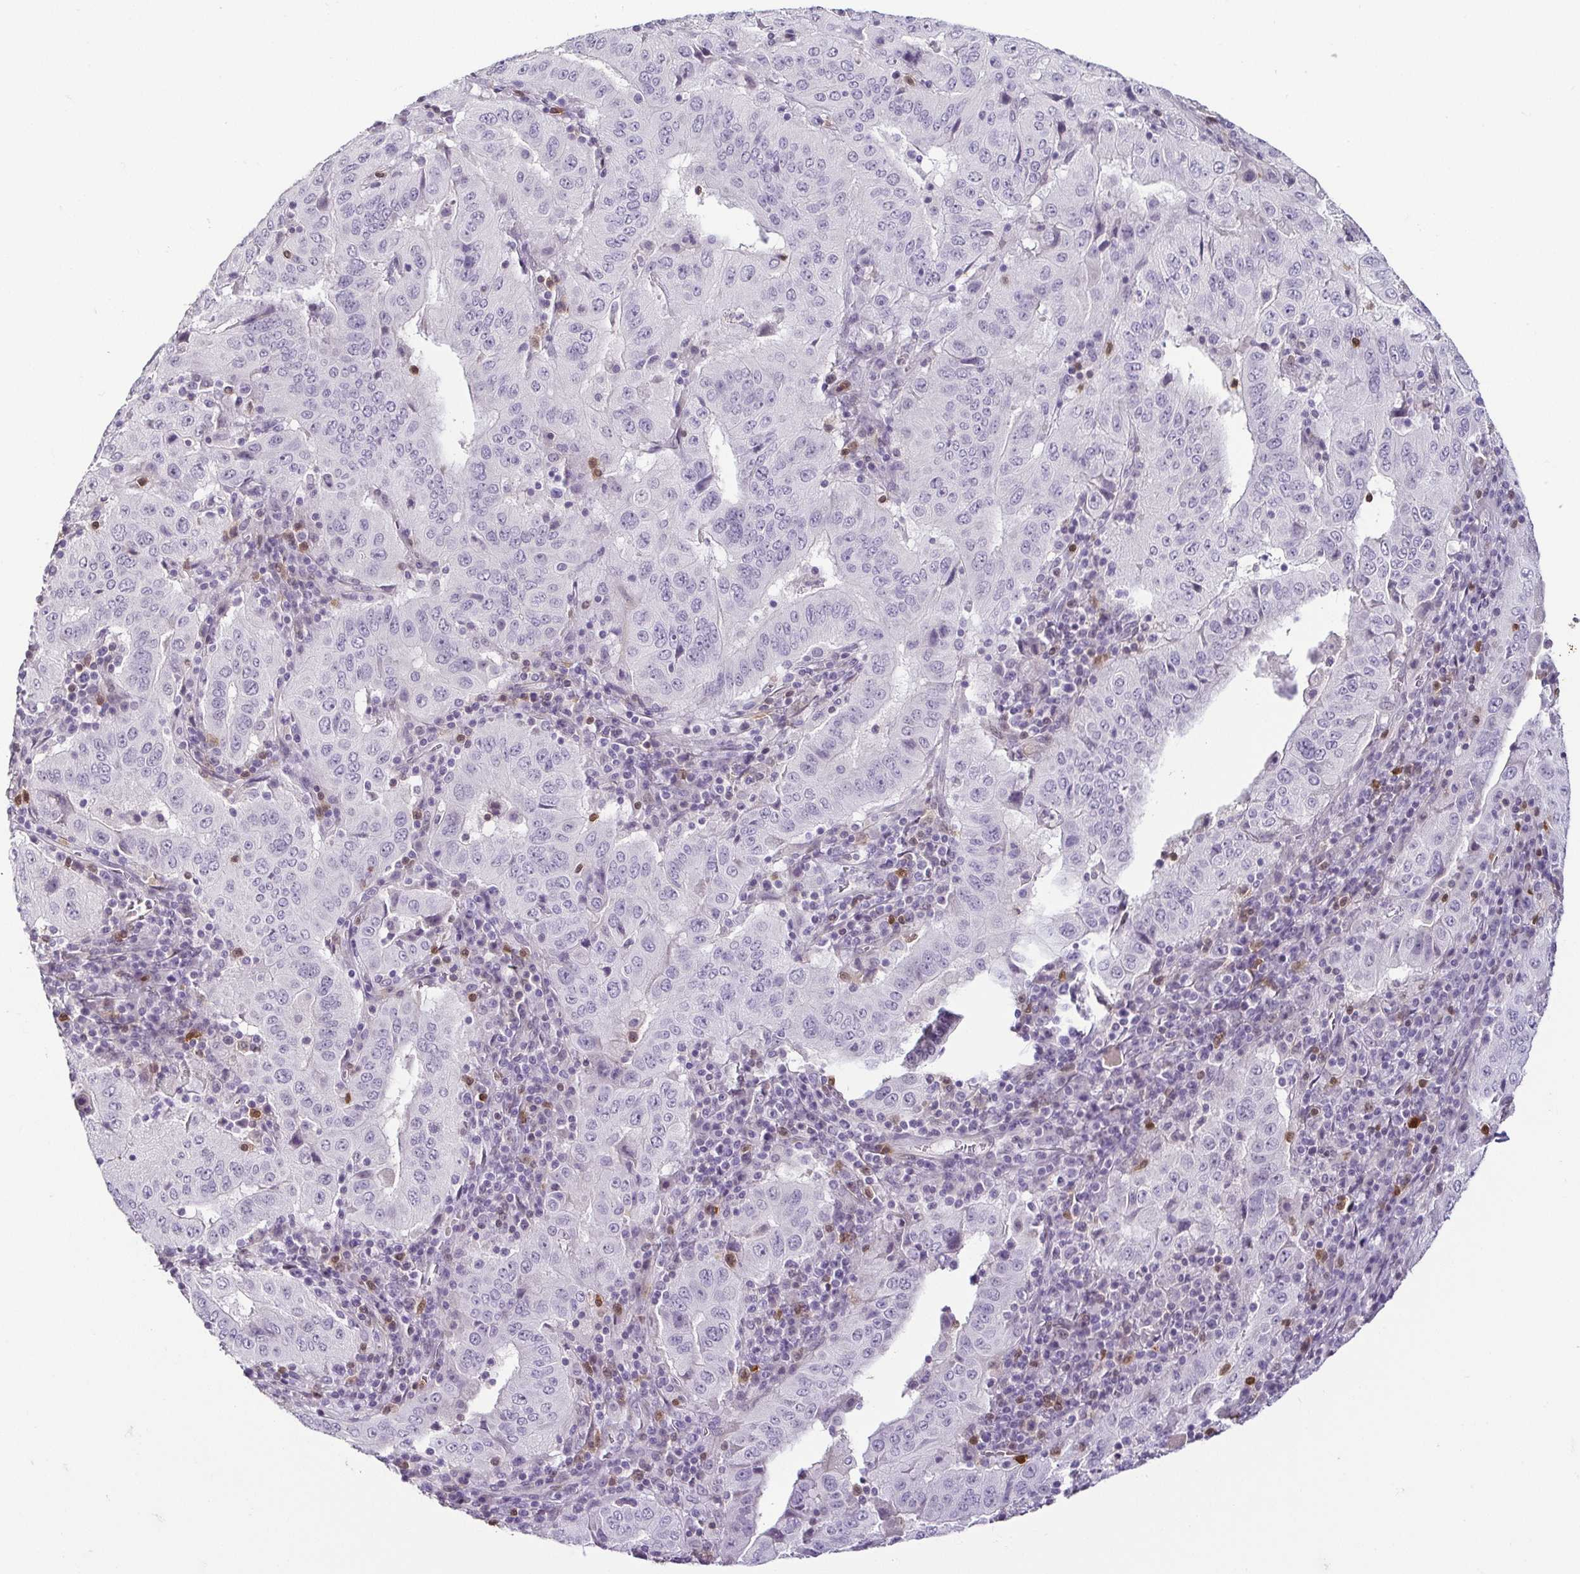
{"staining": {"intensity": "negative", "quantity": "none", "location": "none"}, "tissue": "pancreatic cancer", "cell_type": "Tumor cells", "image_type": "cancer", "snomed": [{"axis": "morphology", "description": "Adenocarcinoma, NOS"}, {"axis": "topography", "description": "Pancreas"}], "caption": "IHC of pancreatic cancer (adenocarcinoma) shows no staining in tumor cells.", "gene": "HOPX", "patient": {"sex": "male", "age": 63}}